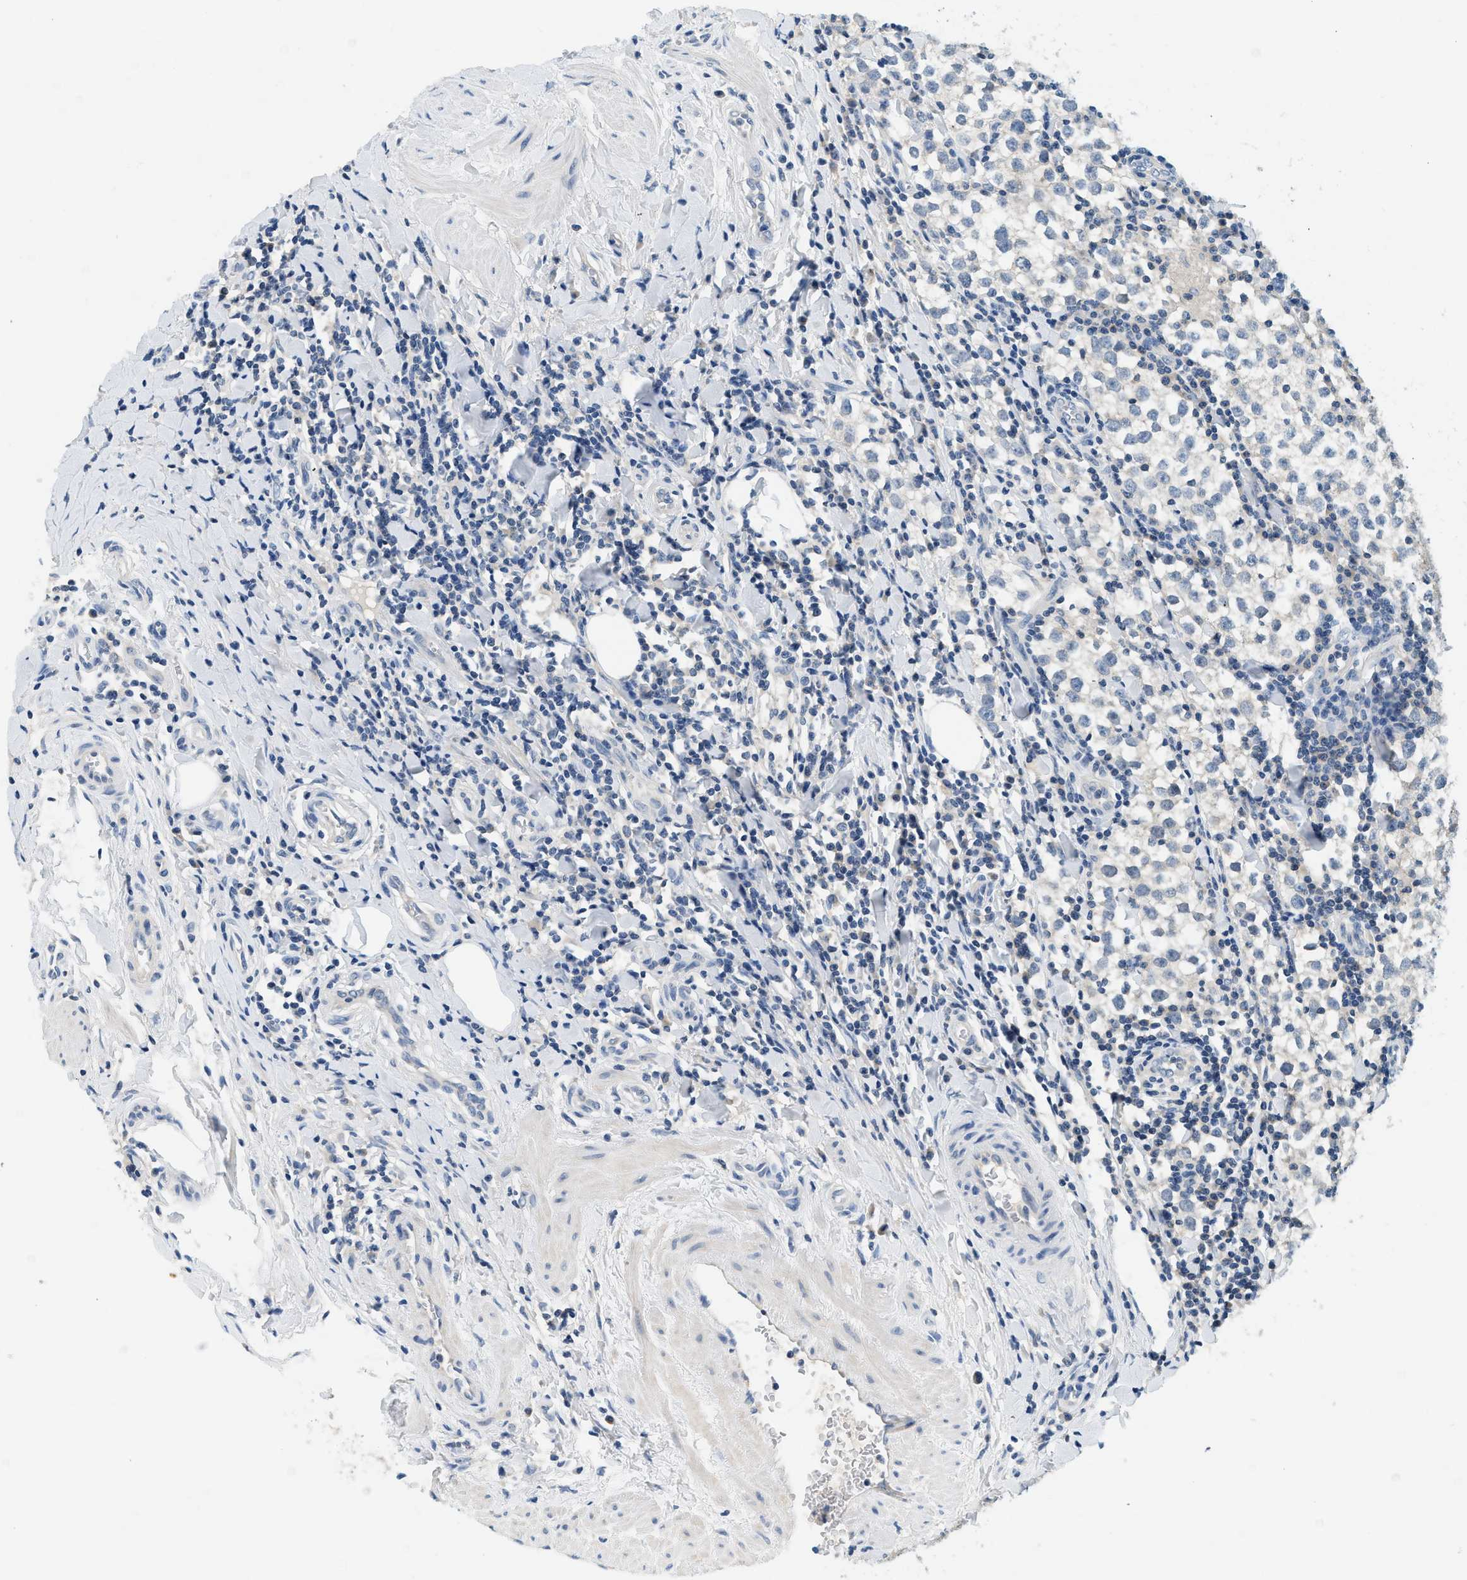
{"staining": {"intensity": "negative", "quantity": "none", "location": "none"}, "tissue": "testis cancer", "cell_type": "Tumor cells", "image_type": "cancer", "snomed": [{"axis": "morphology", "description": "Seminoma, NOS"}, {"axis": "morphology", "description": "Carcinoma, Embryonal, NOS"}, {"axis": "topography", "description": "Testis"}], "caption": "This is an immunohistochemistry (IHC) image of testis embryonal carcinoma. There is no expression in tumor cells.", "gene": "SLC35E1", "patient": {"sex": "male", "age": 36}}